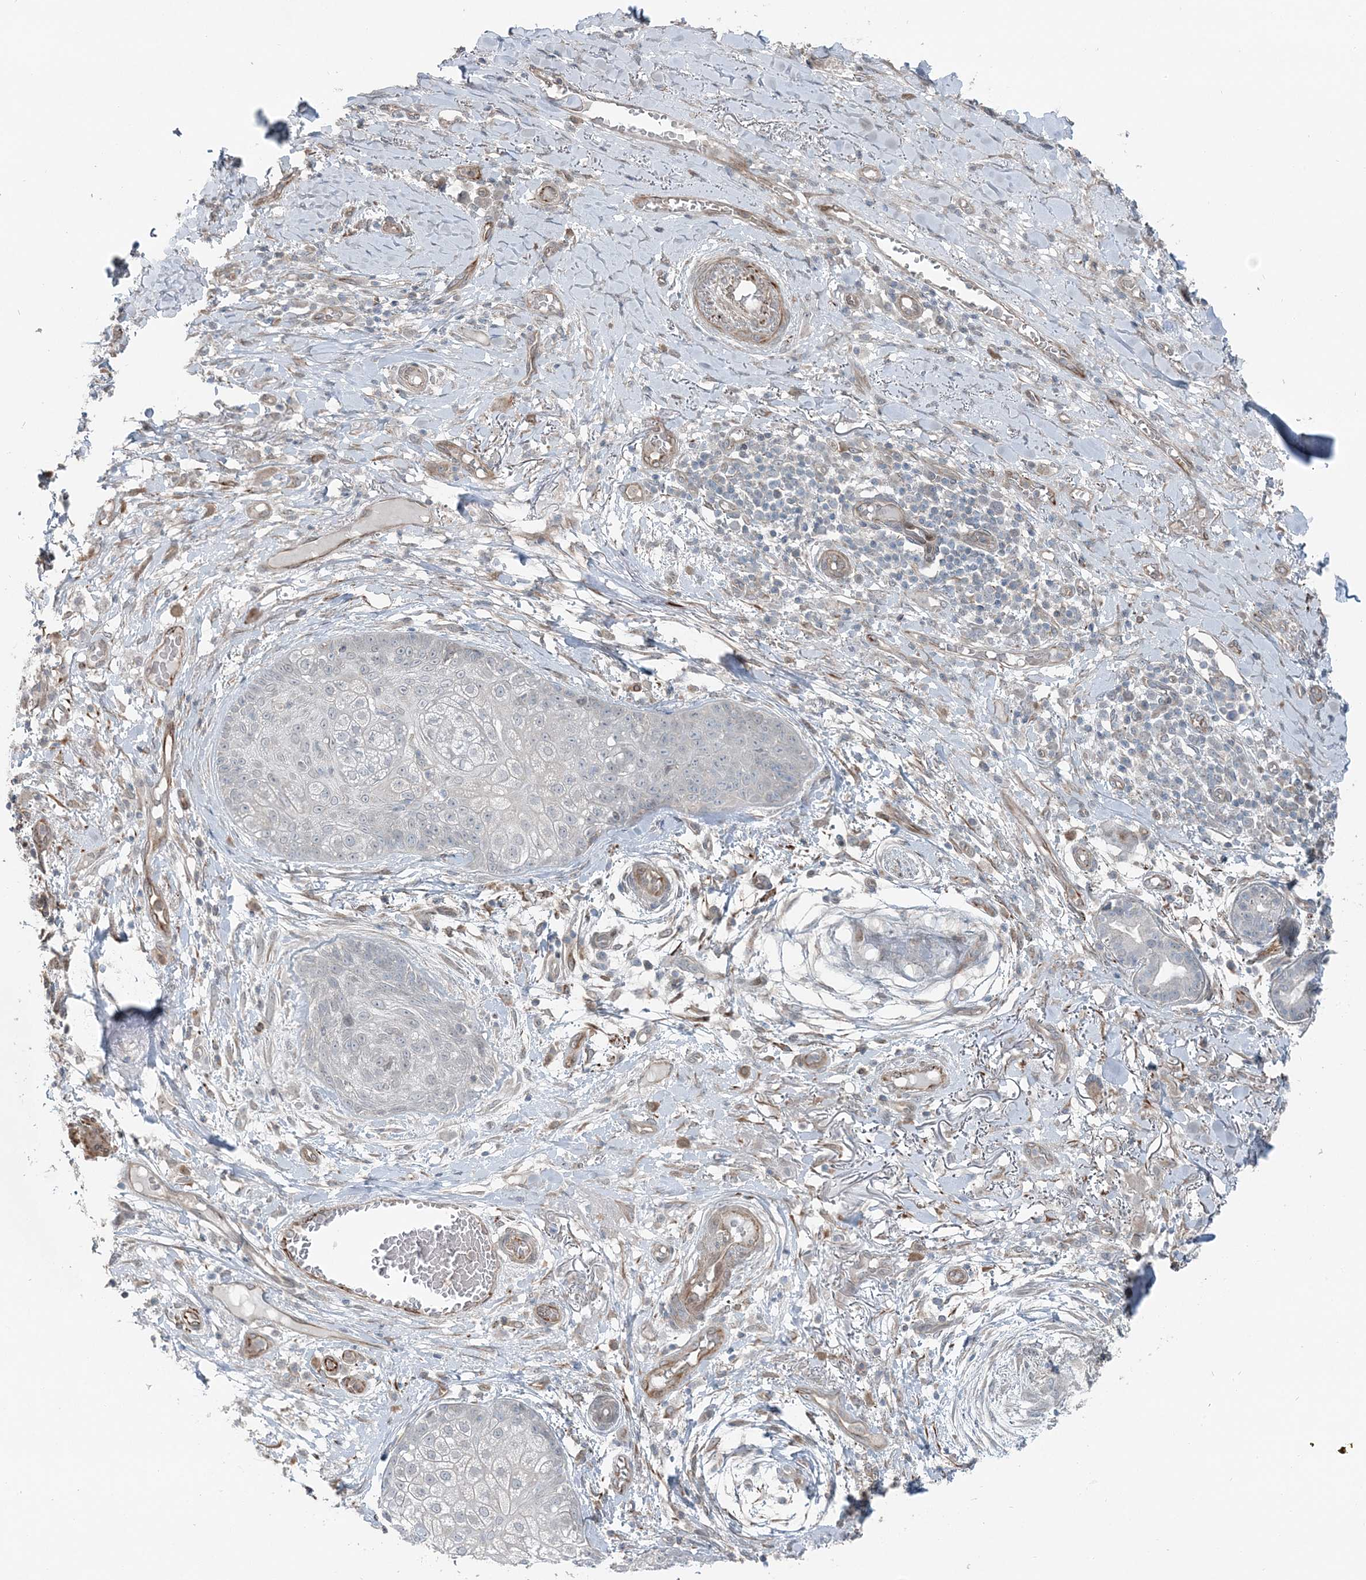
{"staining": {"intensity": "negative", "quantity": "none", "location": "none"}, "tissue": "skin cancer", "cell_type": "Tumor cells", "image_type": "cancer", "snomed": [{"axis": "morphology", "description": "Squamous cell carcinoma, NOS"}, {"axis": "topography", "description": "Skin"}], "caption": "Histopathology image shows no protein staining in tumor cells of skin cancer tissue.", "gene": "FBXL17", "patient": {"sex": "female", "age": 88}}